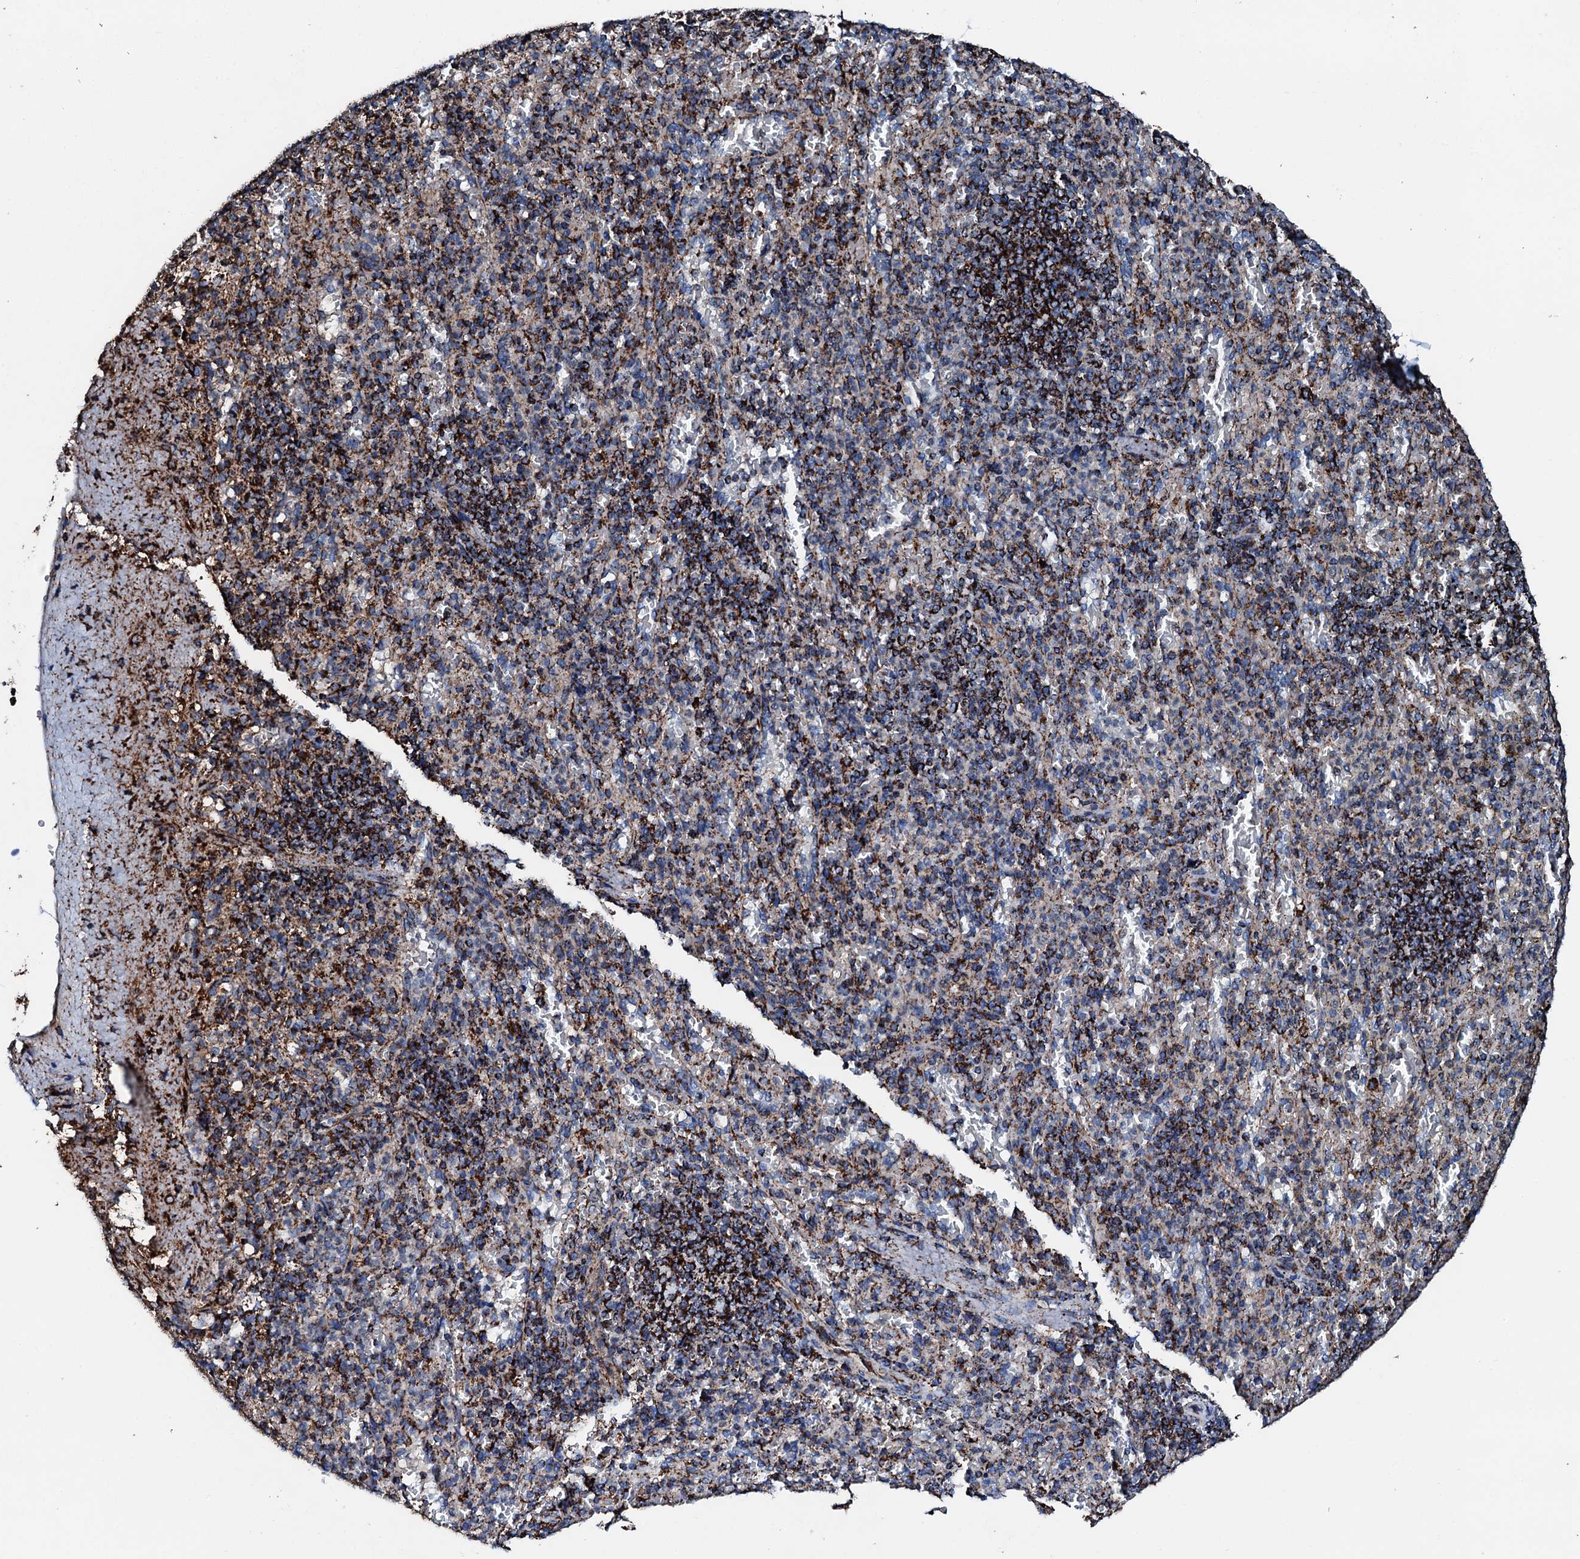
{"staining": {"intensity": "strong", "quantity": "<25%", "location": "cytoplasmic/membranous"}, "tissue": "spleen", "cell_type": "Cells in red pulp", "image_type": "normal", "snomed": [{"axis": "morphology", "description": "Normal tissue, NOS"}, {"axis": "topography", "description": "Spleen"}], "caption": "About <25% of cells in red pulp in benign human spleen exhibit strong cytoplasmic/membranous protein positivity as visualized by brown immunohistochemical staining.", "gene": "HADH", "patient": {"sex": "female", "age": 74}}